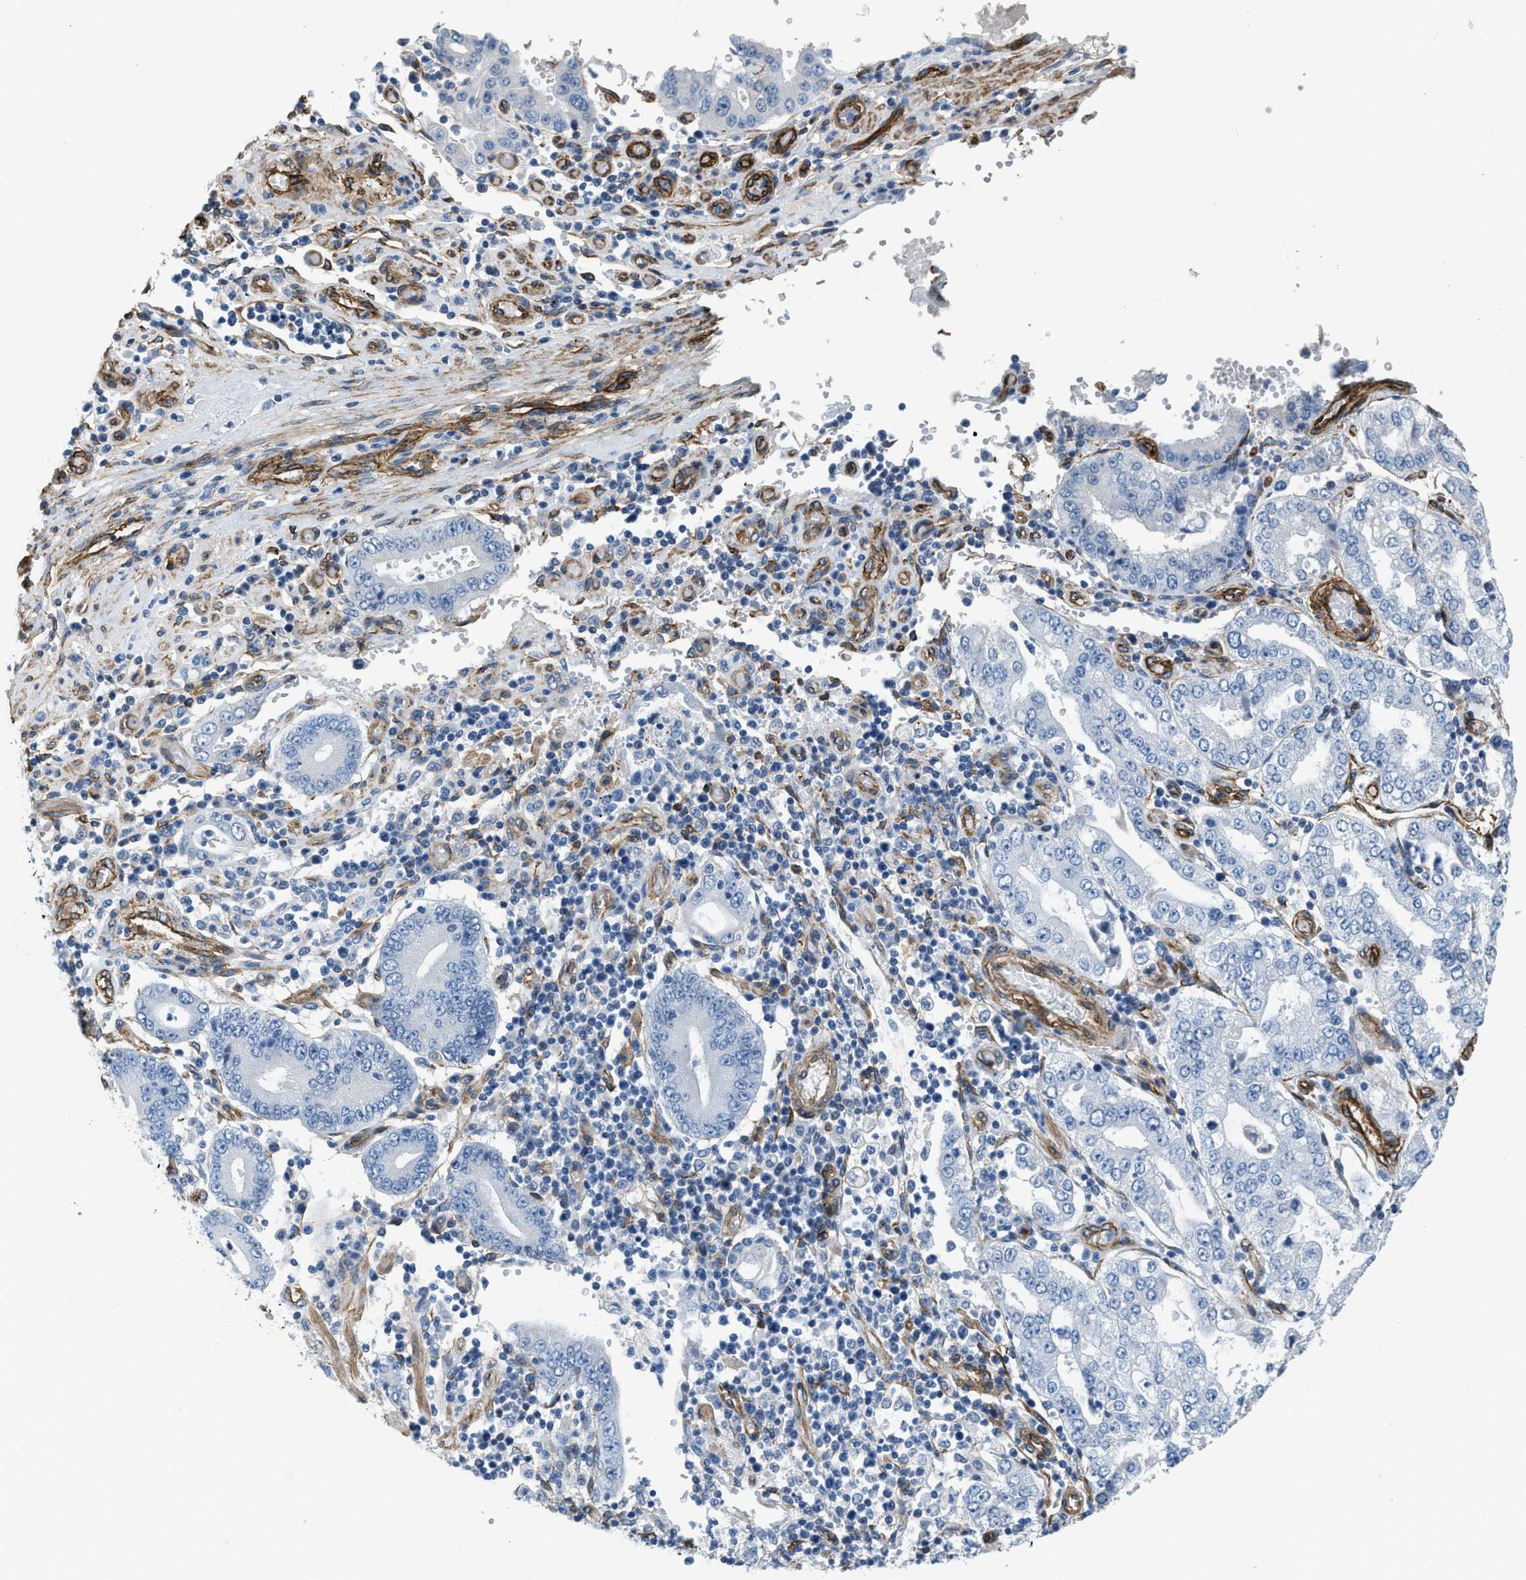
{"staining": {"intensity": "negative", "quantity": "none", "location": "none"}, "tissue": "stomach cancer", "cell_type": "Tumor cells", "image_type": "cancer", "snomed": [{"axis": "morphology", "description": "Adenocarcinoma, NOS"}, {"axis": "topography", "description": "Stomach"}], "caption": "High magnification brightfield microscopy of stomach adenocarcinoma stained with DAB (brown) and counterstained with hematoxylin (blue): tumor cells show no significant staining.", "gene": "TMEM43", "patient": {"sex": "male", "age": 76}}